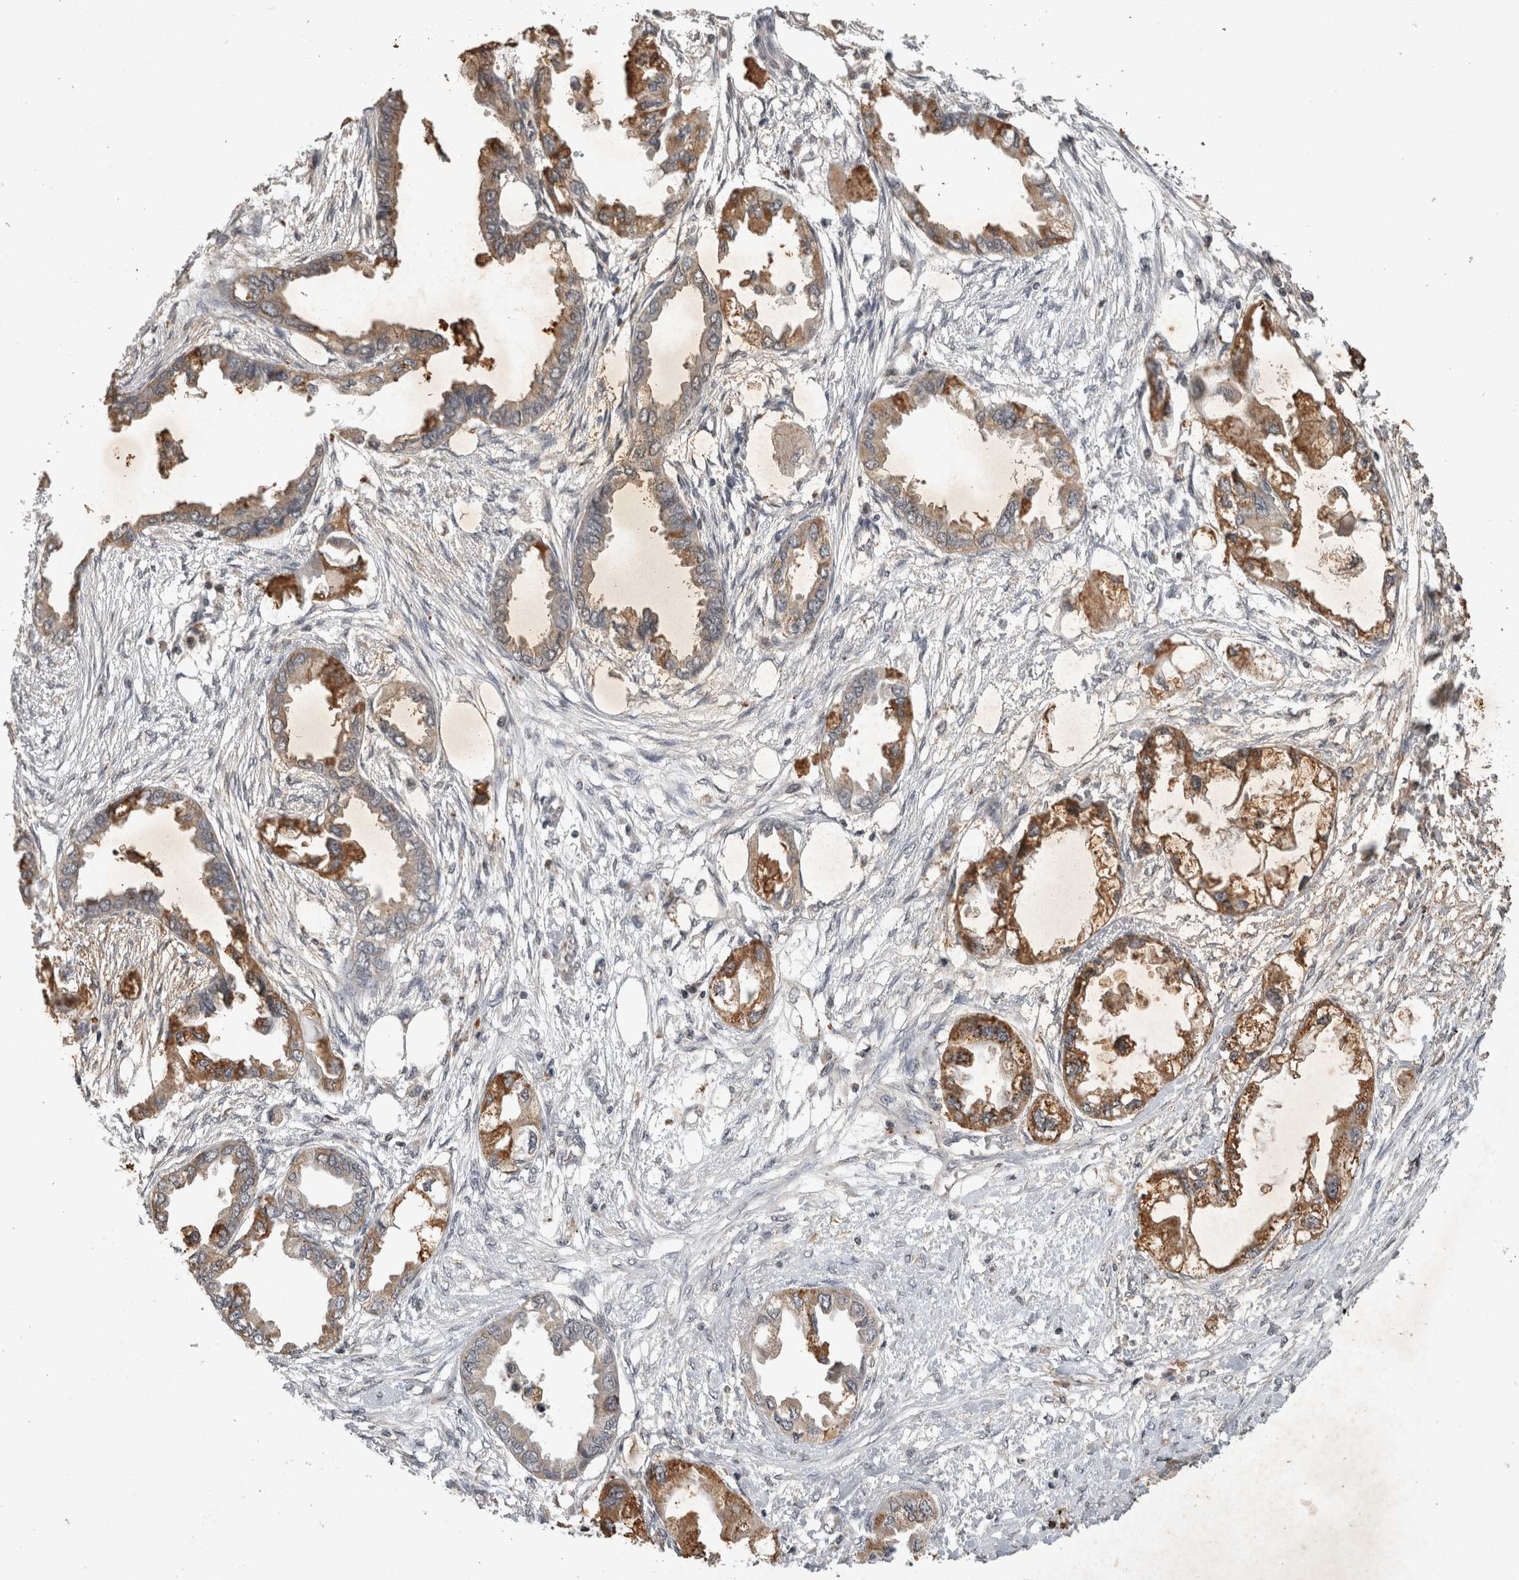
{"staining": {"intensity": "moderate", "quantity": "25%-75%", "location": "cytoplasmic/membranous"}, "tissue": "endometrial cancer", "cell_type": "Tumor cells", "image_type": "cancer", "snomed": [{"axis": "morphology", "description": "Adenocarcinoma, NOS"}, {"axis": "morphology", "description": "Adenocarcinoma, metastatic, NOS"}, {"axis": "topography", "description": "Adipose tissue"}, {"axis": "topography", "description": "Endometrium"}], "caption": "Endometrial cancer (adenocarcinoma) stained for a protein displays moderate cytoplasmic/membranous positivity in tumor cells.", "gene": "HRK", "patient": {"sex": "female", "age": 67}}